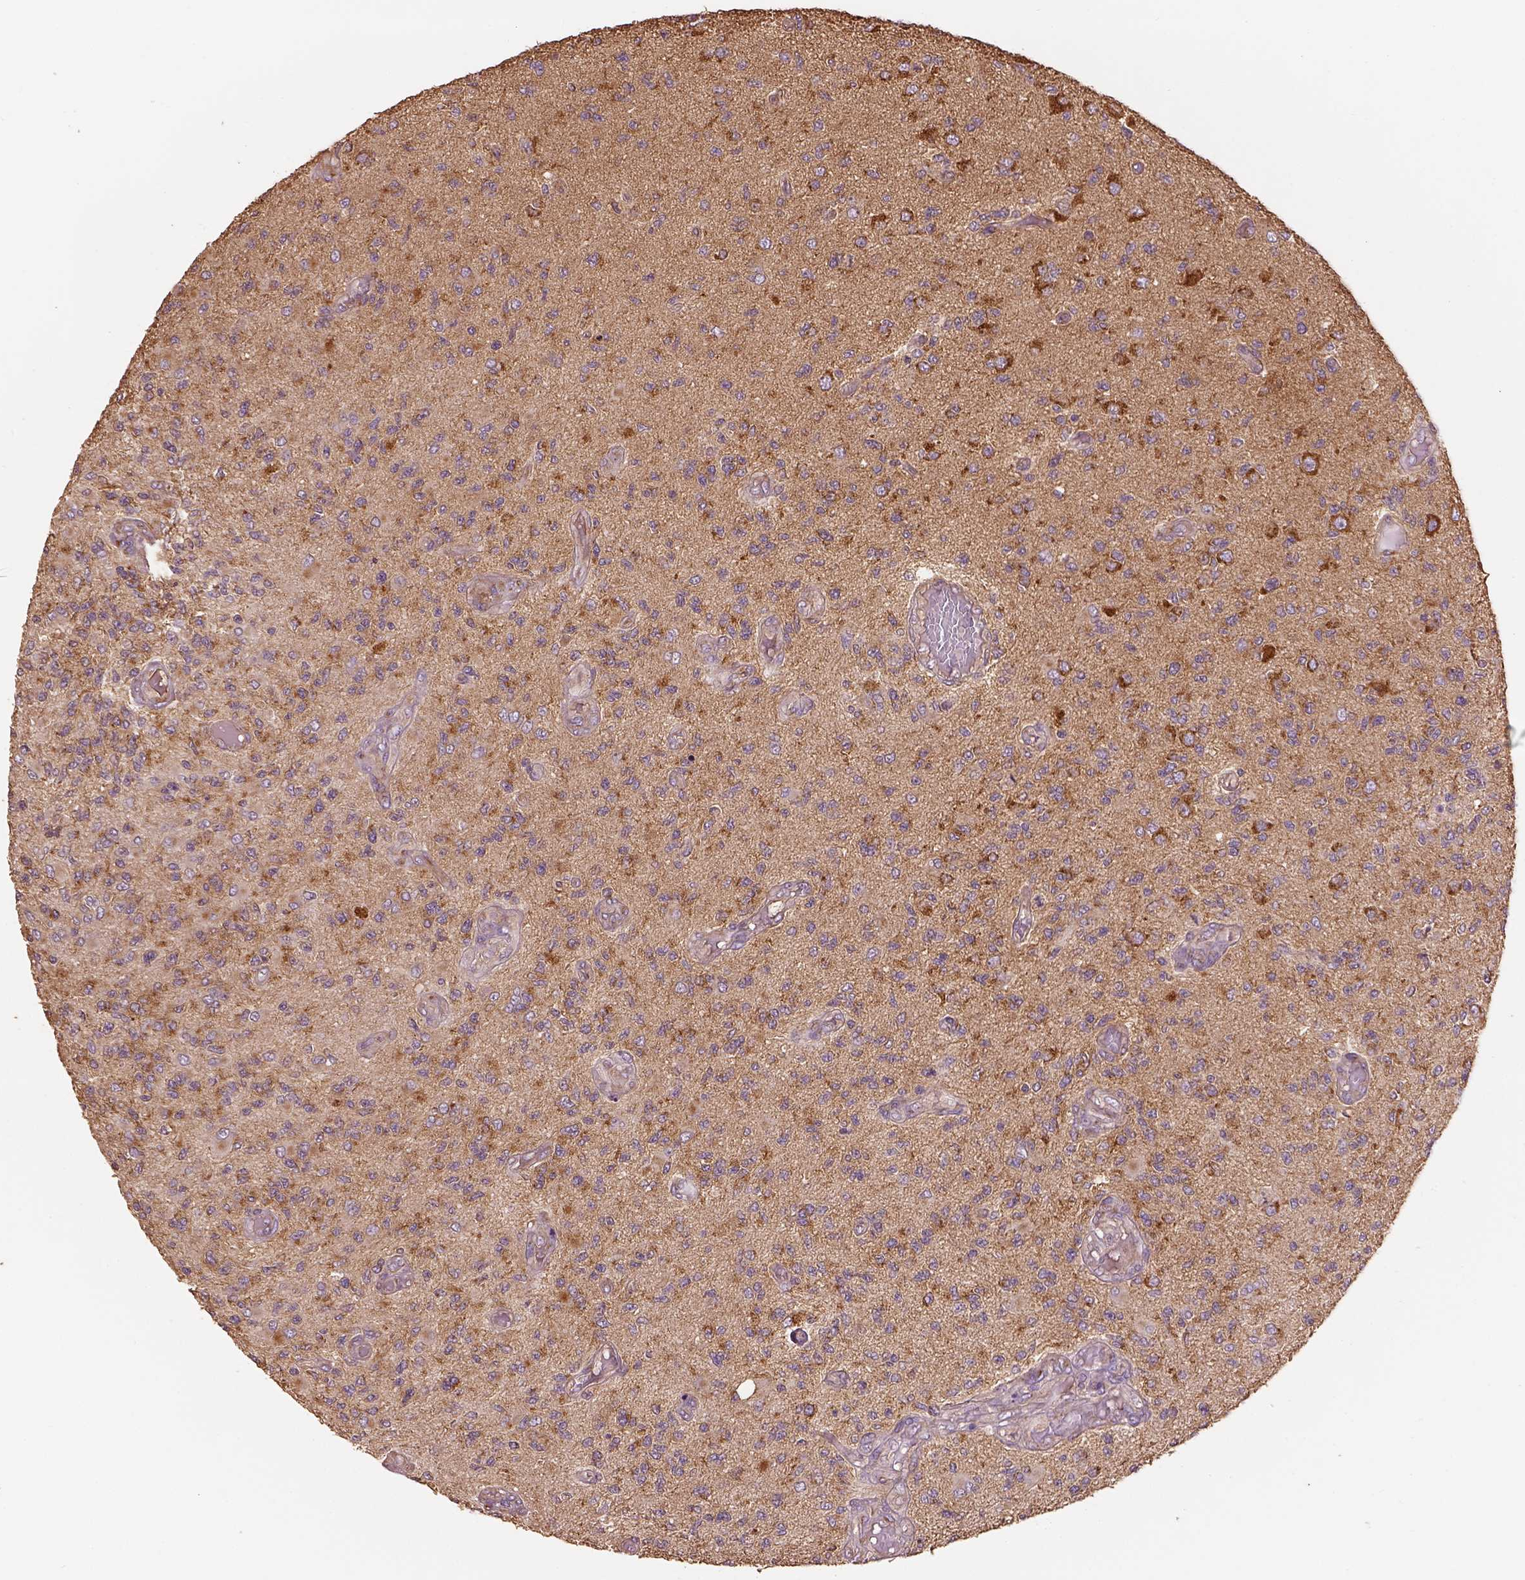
{"staining": {"intensity": "moderate", "quantity": ">75%", "location": "cytoplasmic/membranous"}, "tissue": "glioma", "cell_type": "Tumor cells", "image_type": "cancer", "snomed": [{"axis": "morphology", "description": "Glioma, malignant, High grade"}, {"axis": "topography", "description": "Brain"}], "caption": "A high-resolution image shows immunohistochemistry (IHC) staining of glioma, which exhibits moderate cytoplasmic/membranous expression in approximately >75% of tumor cells.", "gene": "AP1B1", "patient": {"sex": "female", "age": 63}}